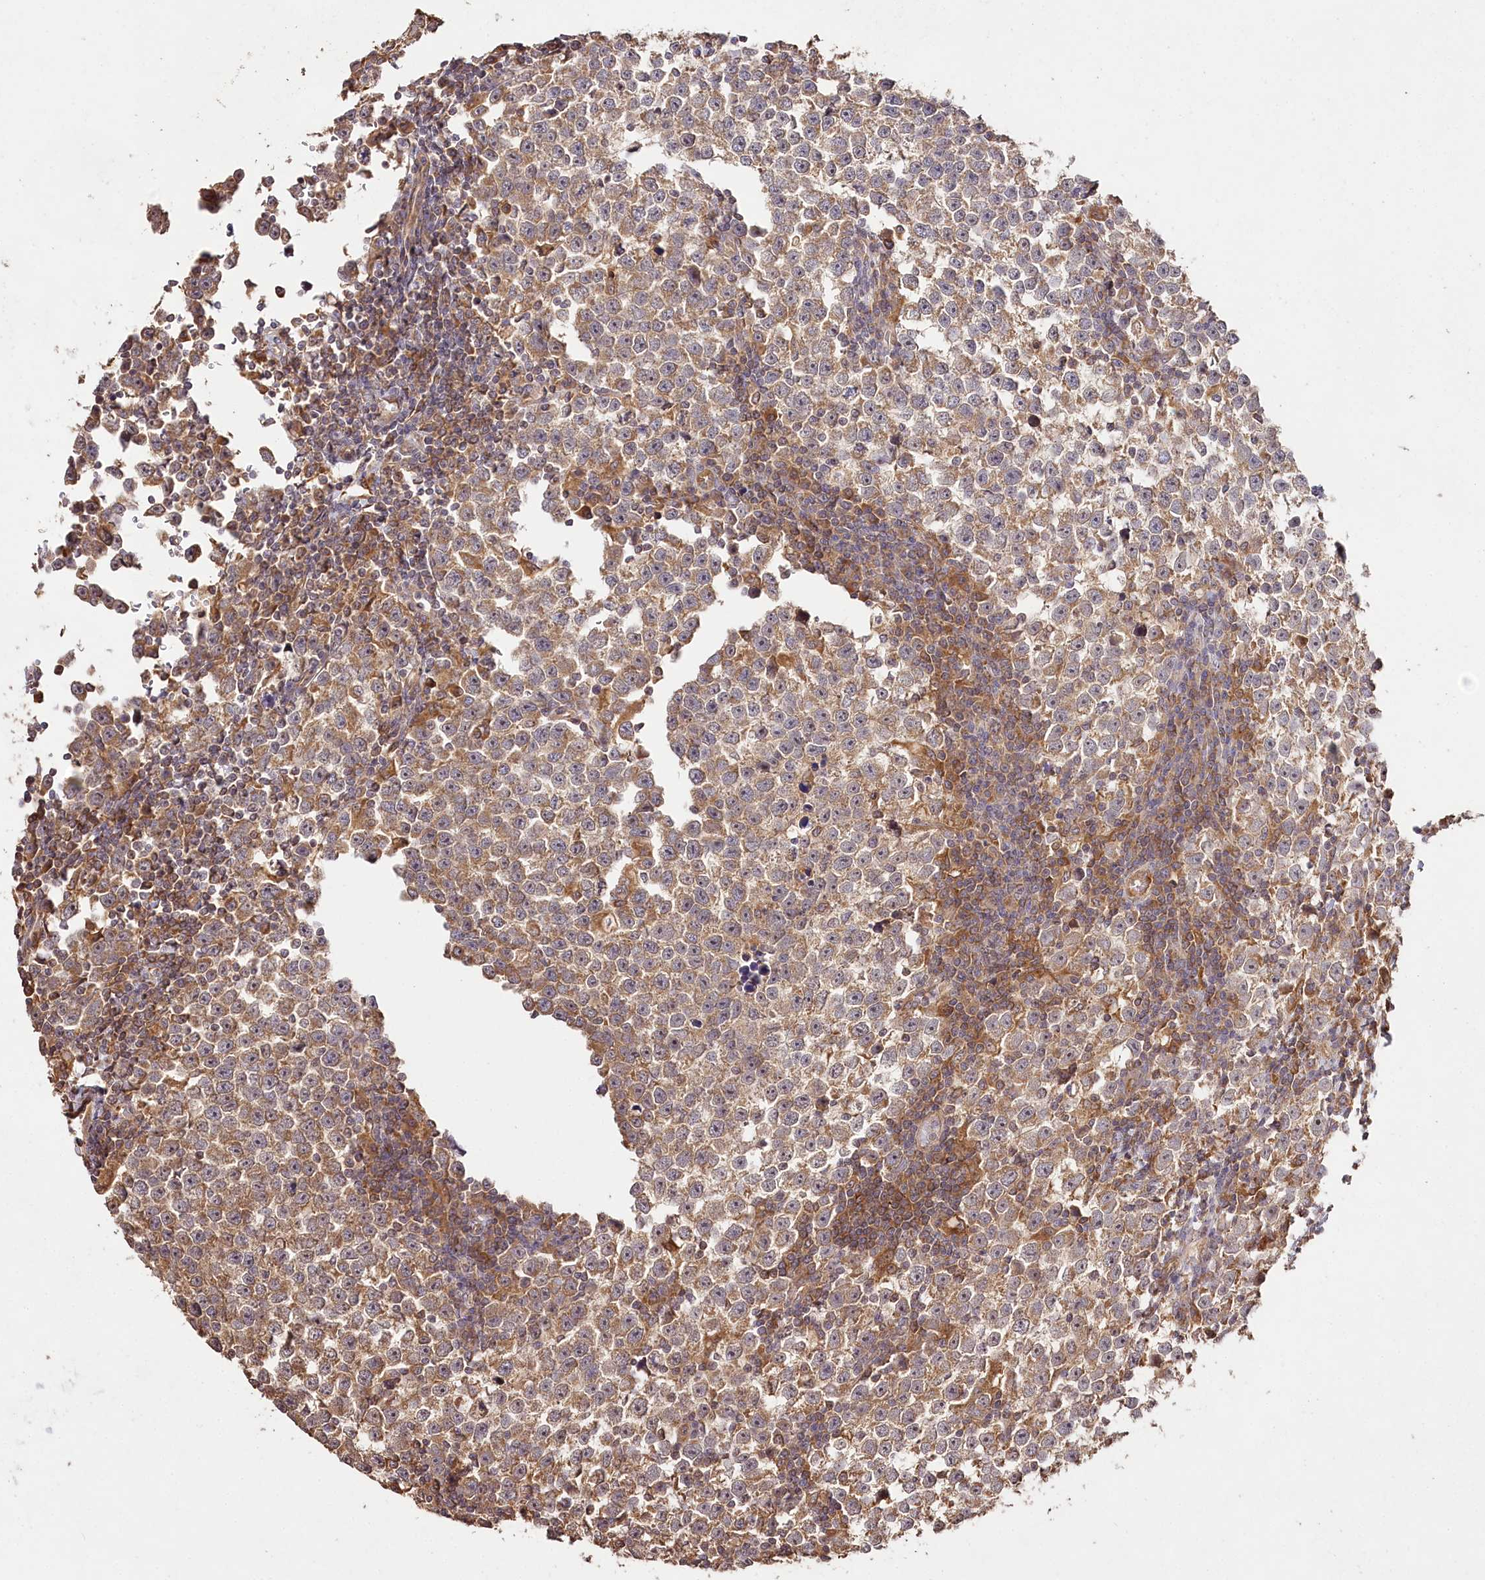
{"staining": {"intensity": "moderate", "quantity": ">75%", "location": "cytoplasmic/membranous"}, "tissue": "testis cancer", "cell_type": "Tumor cells", "image_type": "cancer", "snomed": [{"axis": "morphology", "description": "Normal tissue, NOS"}, {"axis": "morphology", "description": "Seminoma, NOS"}, {"axis": "topography", "description": "Testis"}], "caption": "Immunohistochemistry (IHC) photomicrograph of neoplastic tissue: human testis seminoma stained using IHC reveals medium levels of moderate protein expression localized specifically in the cytoplasmic/membranous of tumor cells, appearing as a cytoplasmic/membranous brown color.", "gene": "DMXL1", "patient": {"sex": "male", "age": 43}}